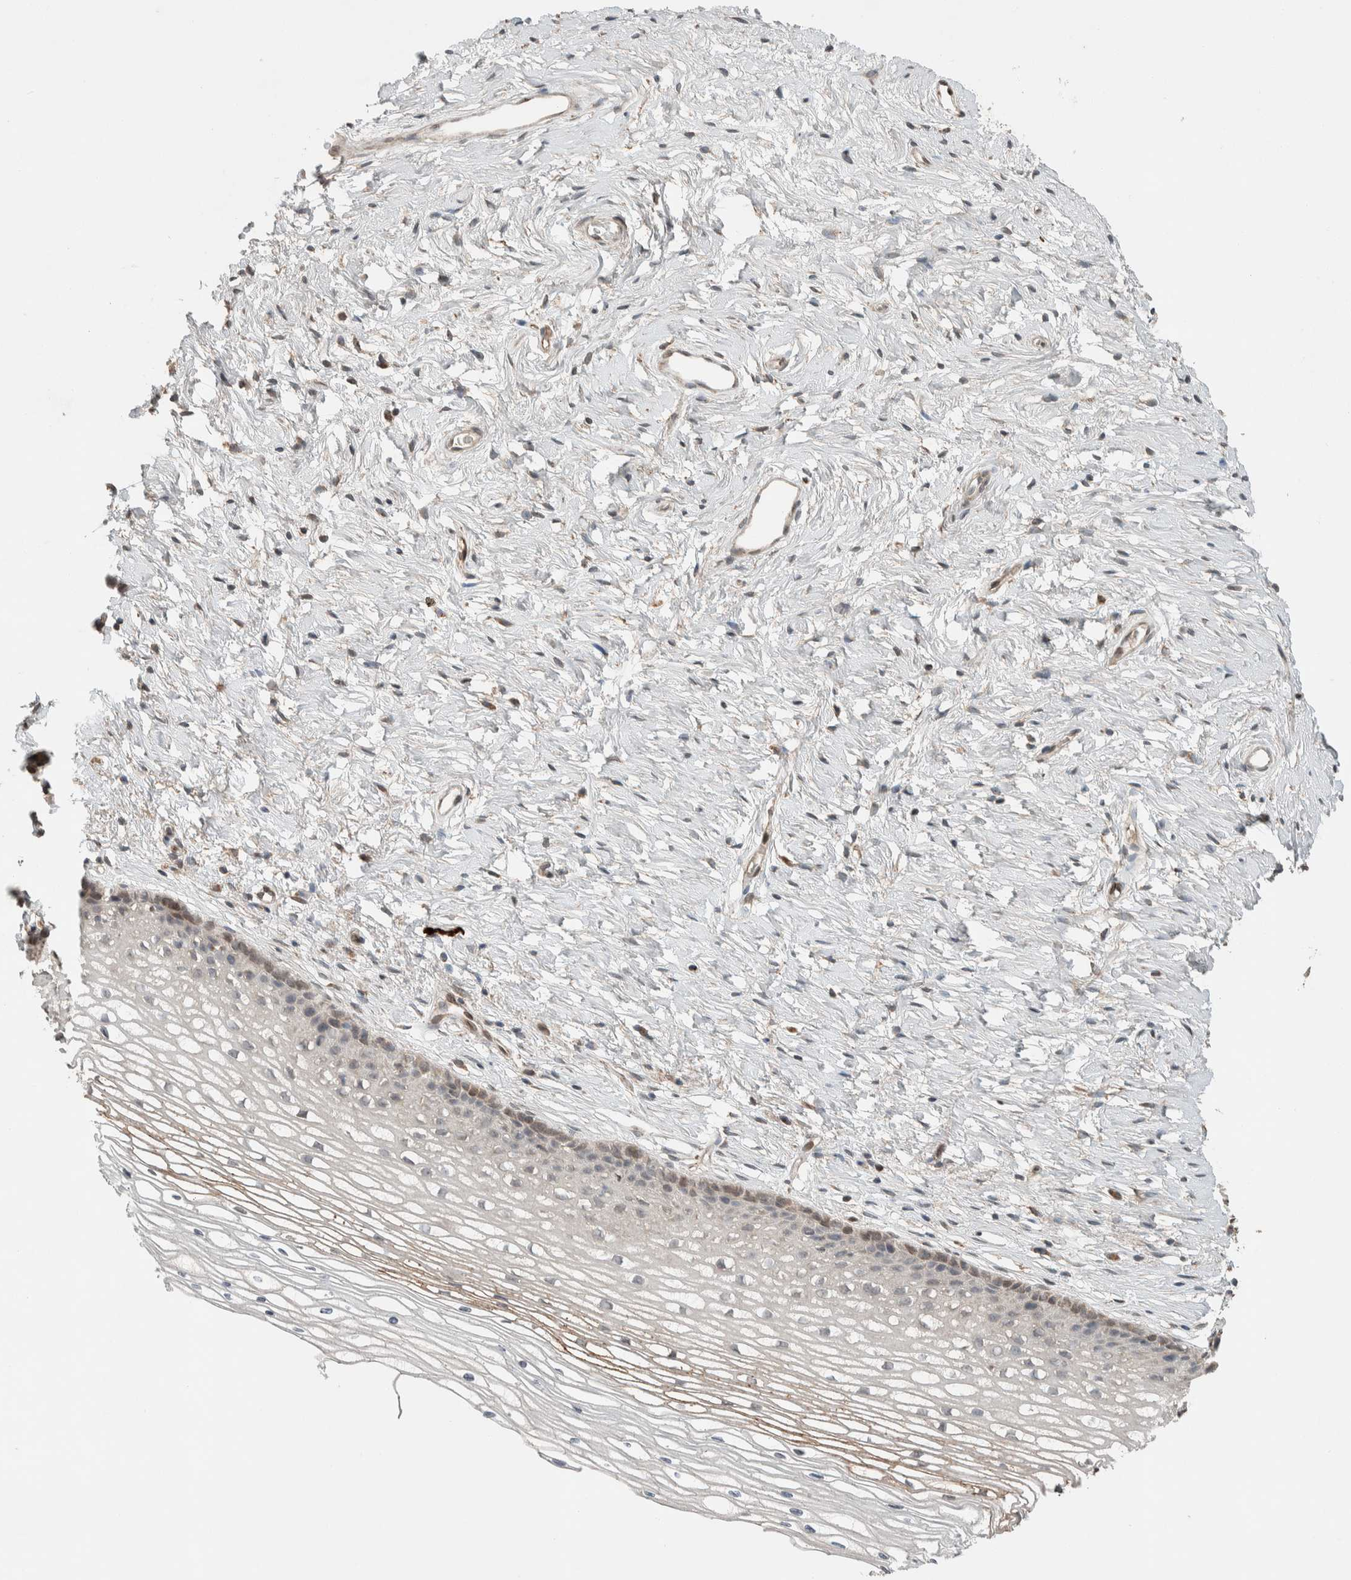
{"staining": {"intensity": "weak", "quantity": ">75%", "location": "cytoplasmic/membranous"}, "tissue": "cervix", "cell_type": "Glandular cells", "image_type": "normal", "snomed": [{"axis": "morphology", "description": "Normal tissue, NOS"}, {"axis": "topography", "description": "Cervix"}], "caption": "Immunohistochemical staining of normal human cervix reveals low levels of weak cytoplasmic/membranous positivity in about >75% of glandular cells. (Brightfield microscopy of DAB IHC at high magnification).", "gene": "NBR1", "patient": {"sex": "female", "age": 77}}